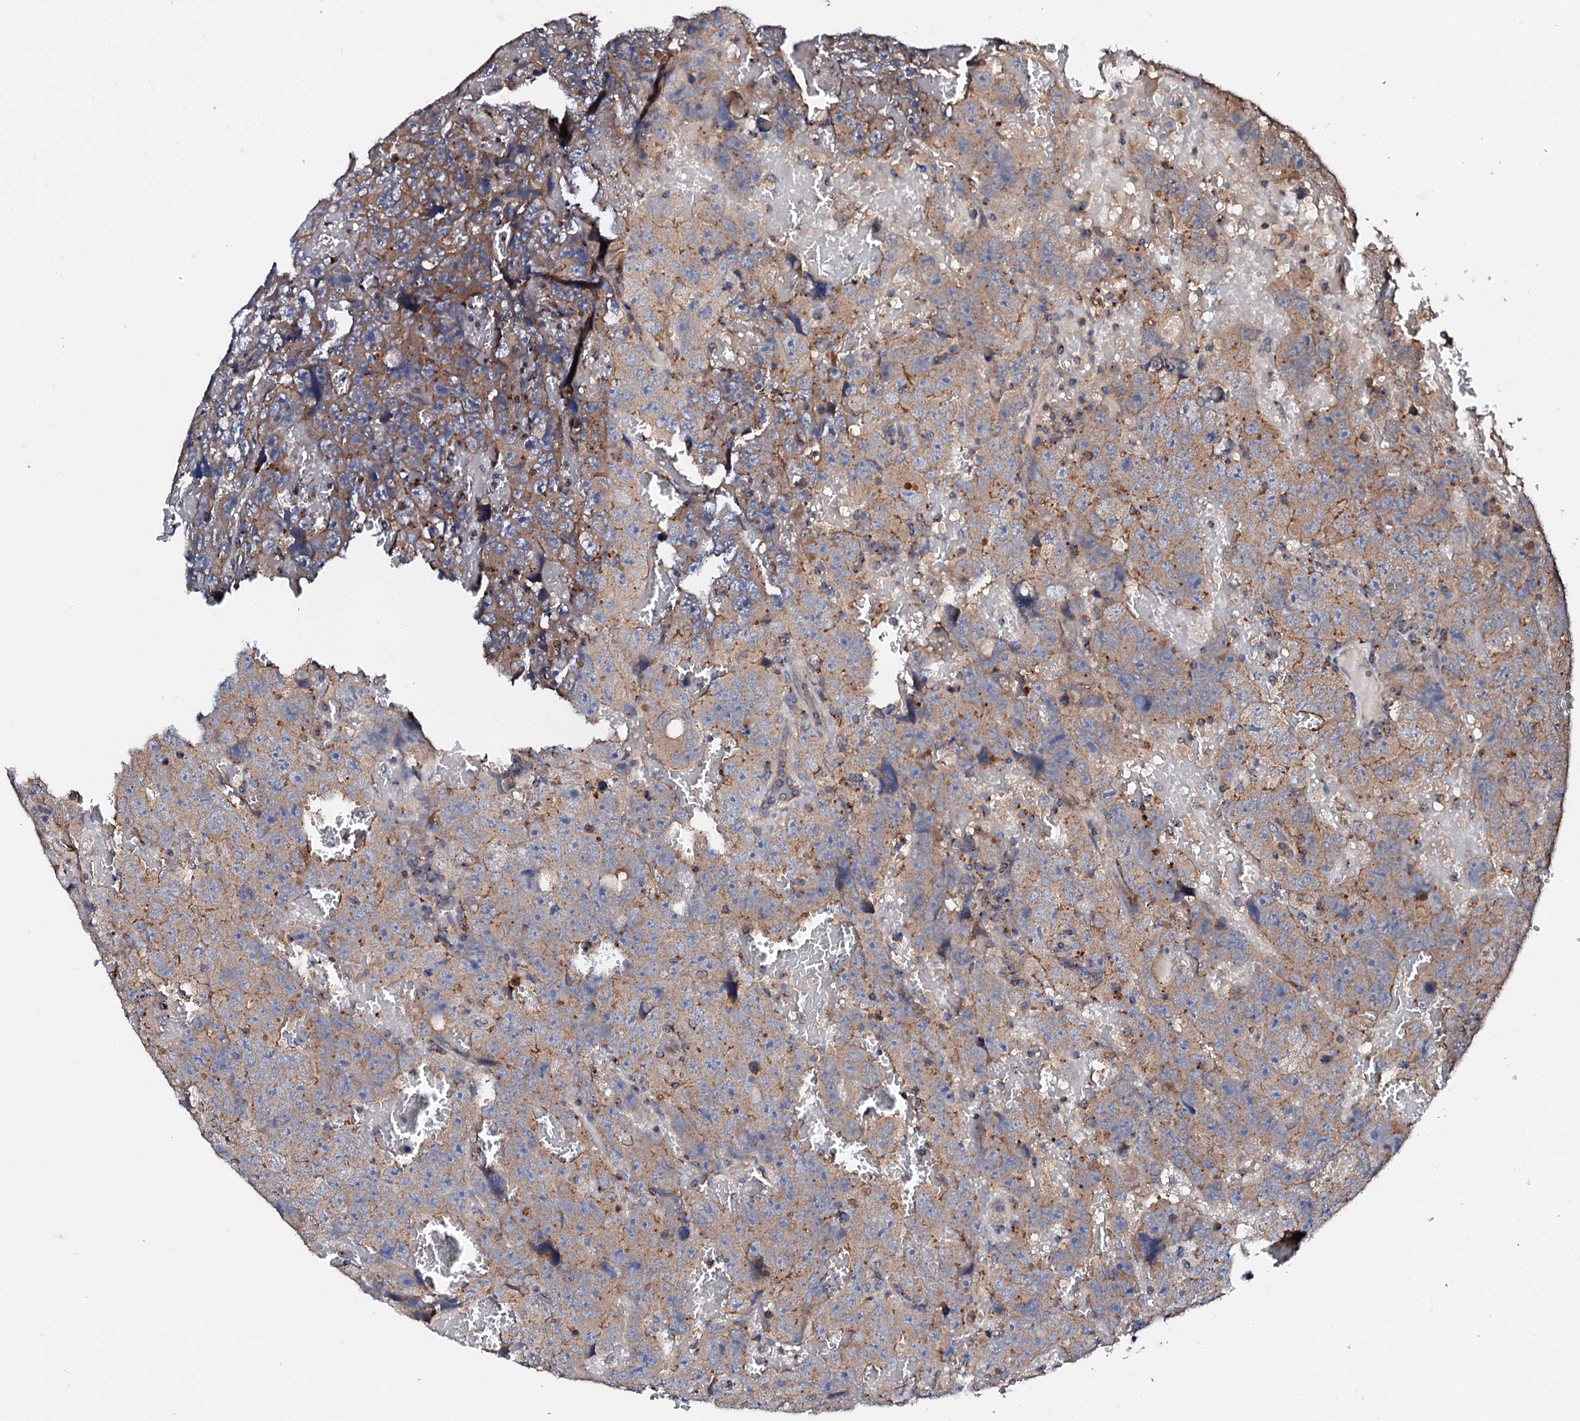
{"staining": {"intensity": "moderate", "quantity": ">75%", "location": "cytoplasmic/membranous"}, "tissue": "testis cancer", "cell_type": "Tumor cells", "image_type": "cancer", "snomed": [{"axis": "morphology", "description": "Carcinoma, Embryonal, NOS"}, {"axis": "topography", "description": "Testis"}], "caption": "This is a histology image of immunohistochemistry staining of testis embryonal carcinoma, which shows moderate staining in the cytoplasmic/membranous of tumor cells.", "gene": "ST3GAL1", "patient": {"sex": "male", "age": 45}}